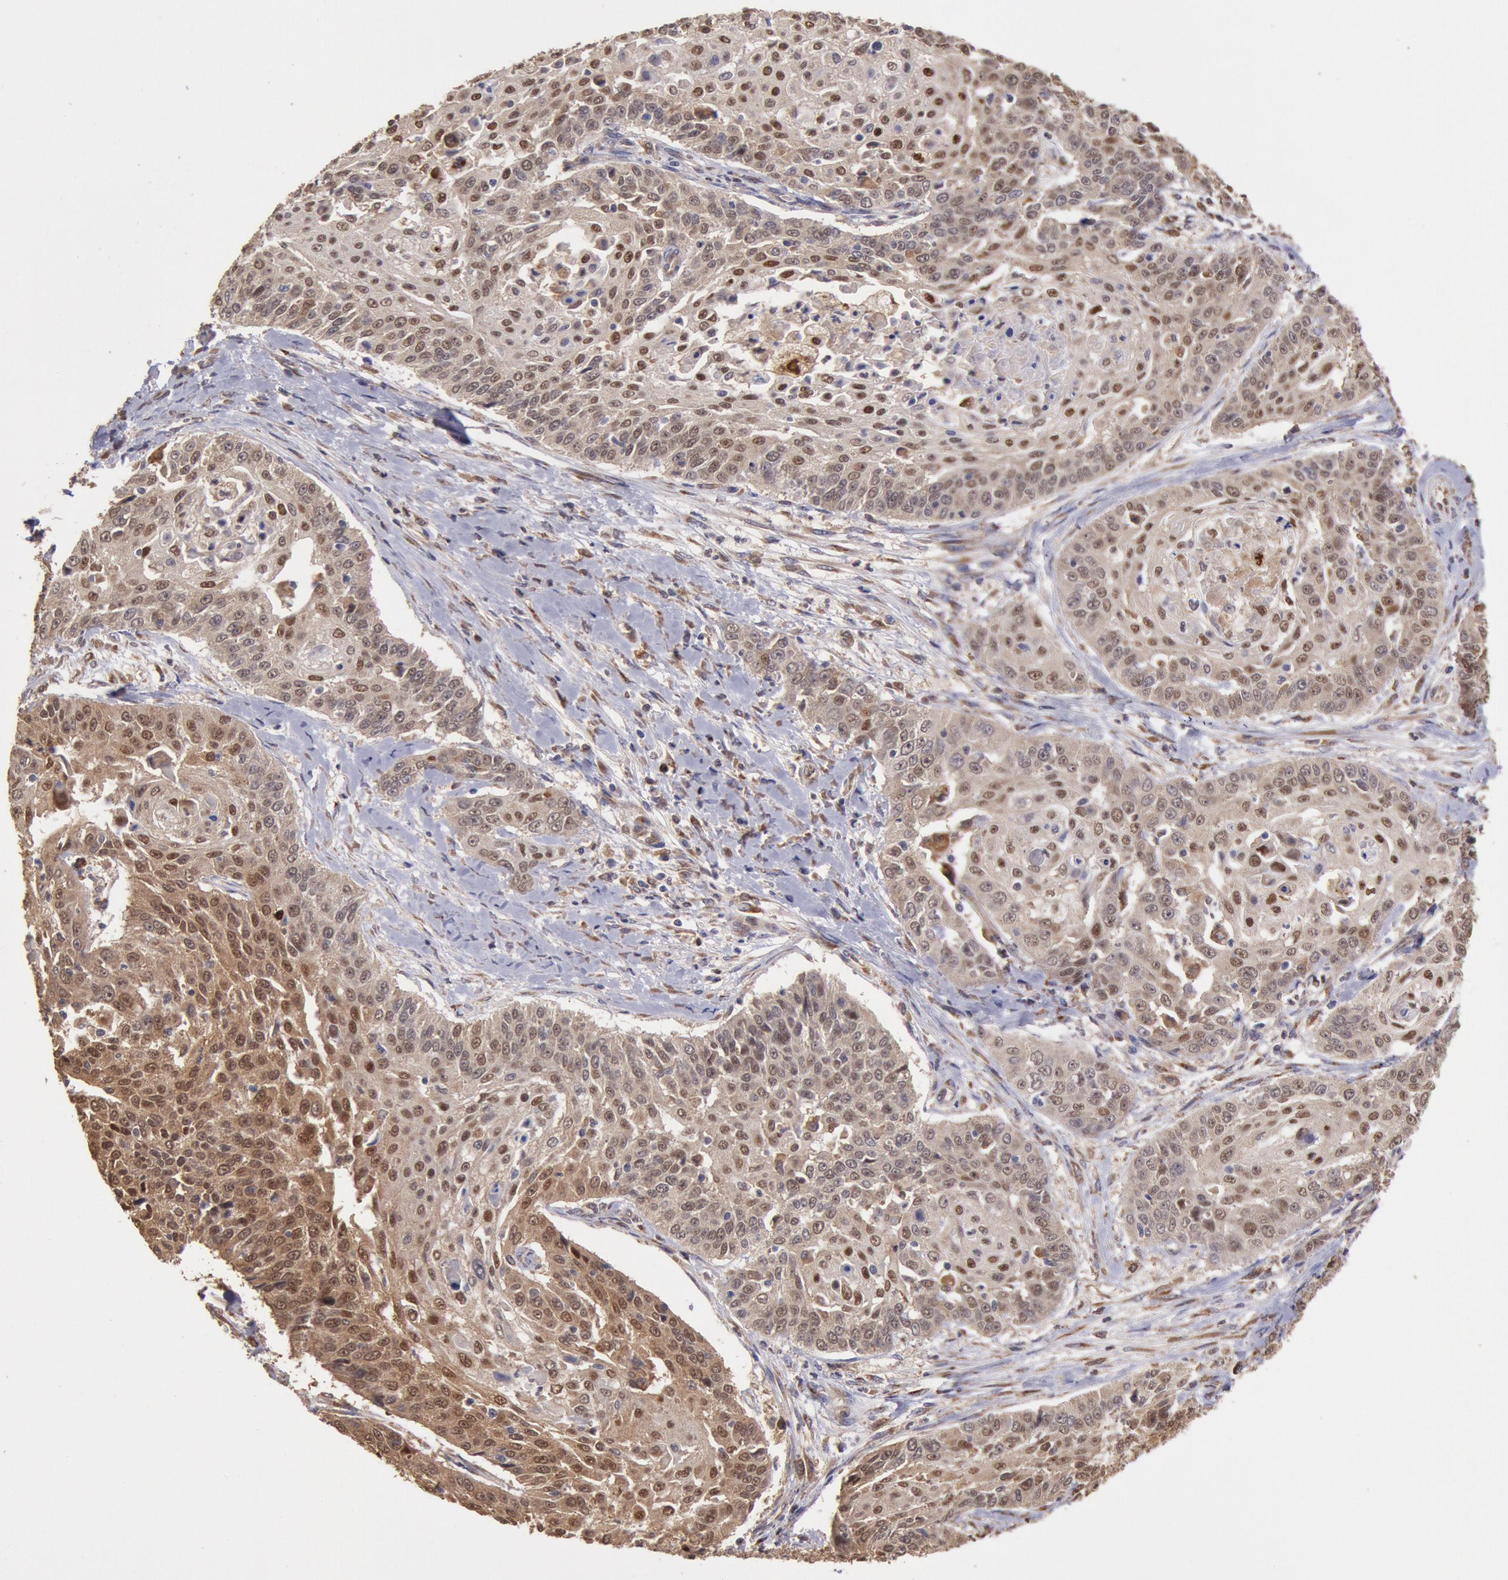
{"staining": {"intensity": "moderate", "quantity": ">75%", "location": "cytoplasmic/membranous,nuclear"}, "tissue": "cervical cancer", "cell_type": "Tumor cells", "image_type": "cancer", "snomed": [{"axis": "morphology", "description": "Squamous cell carcinoma, NOS"}, {"axis": "topography", "description": "Cervix"}], "caption": "An image of cervical squamous cell carcinoma stained for a protein reveals moderate cytoplasmic/membranous and nuclear brown staining in tumor cells.", "gene": "COMT", "patient": {"sex": "female", "age": 64}}